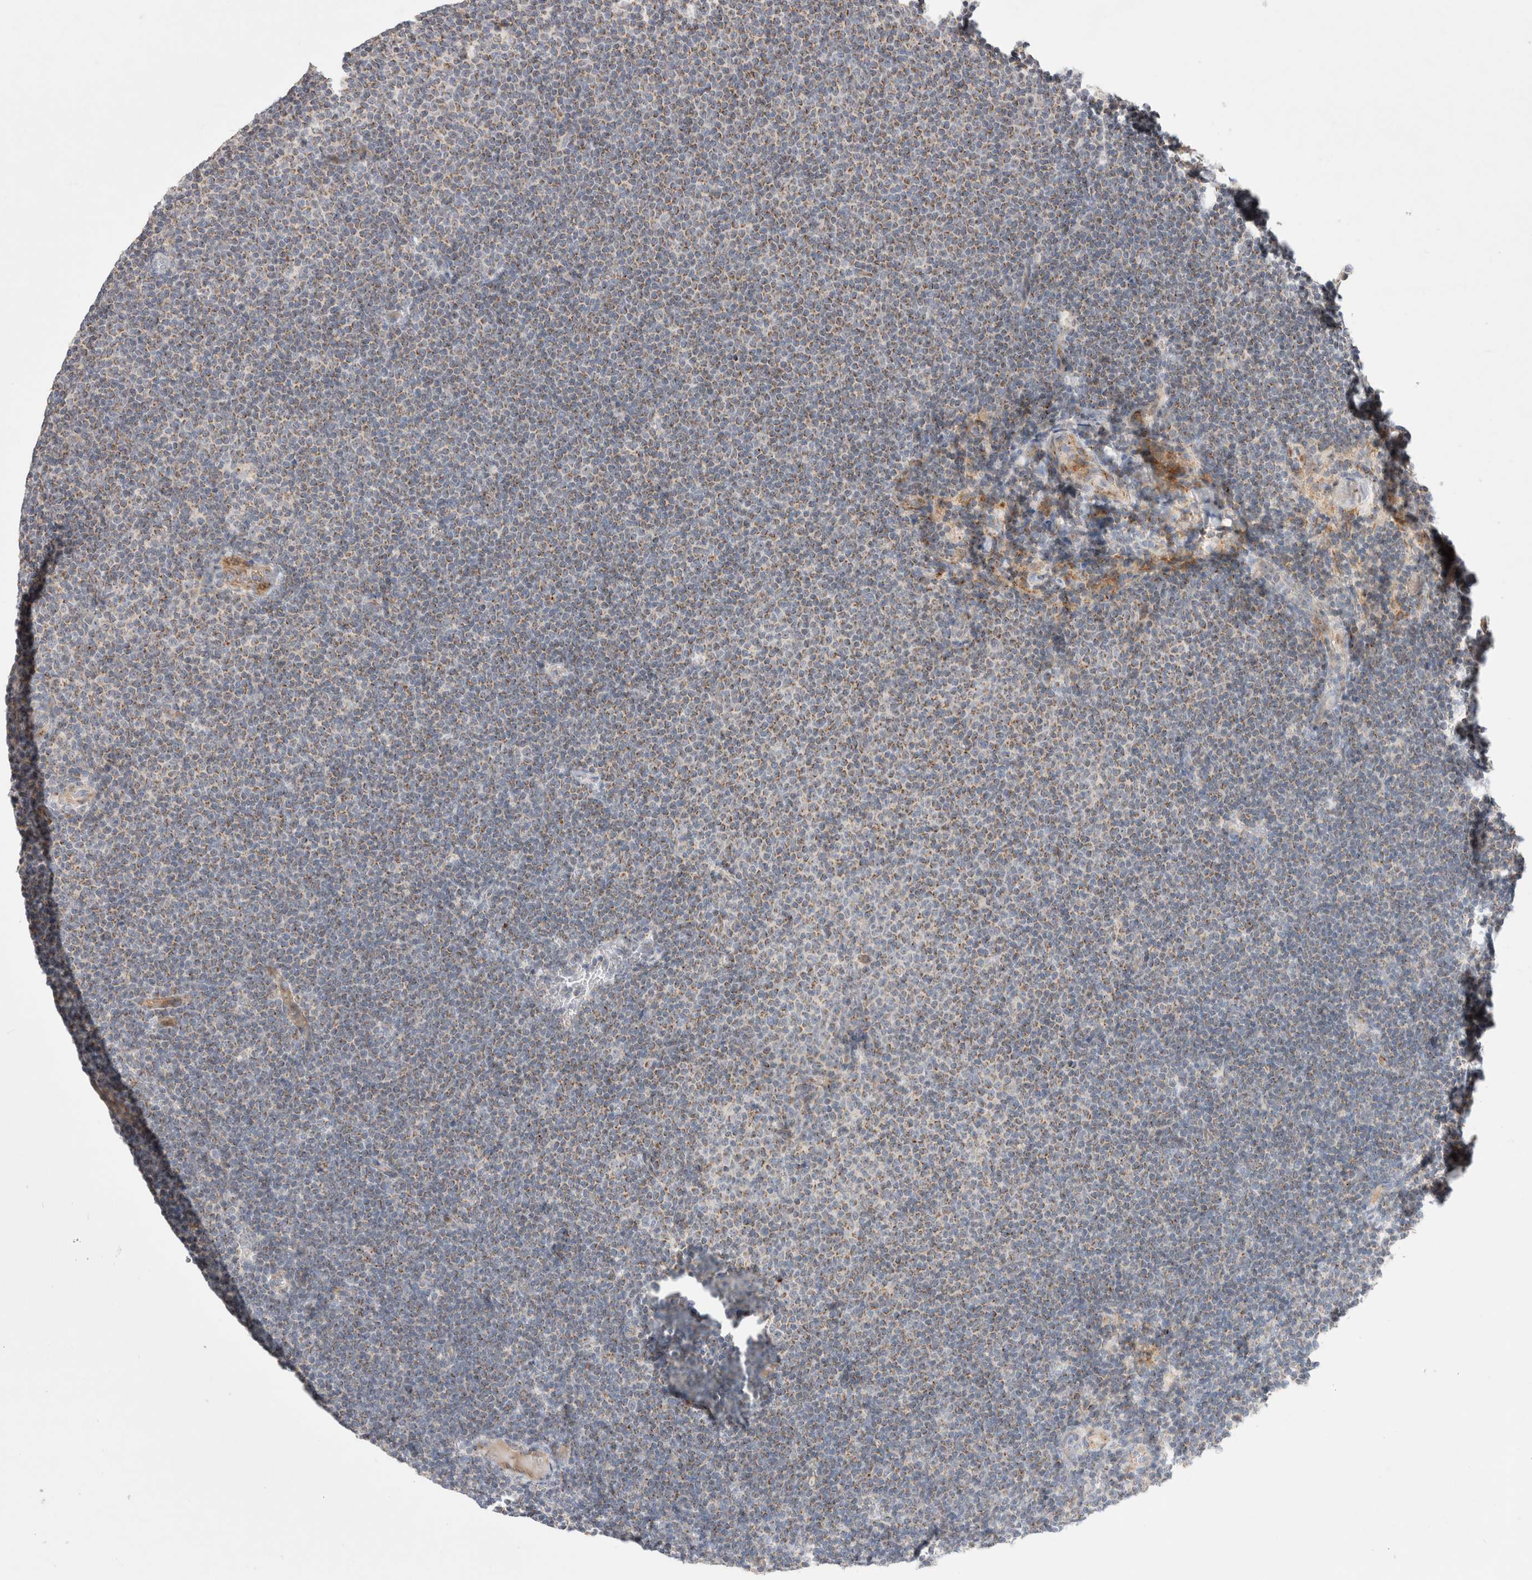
{"staining": {"intensity": "moderate", "quantity": ">75%", "location": "cytoplasmic/membranous"}, "tissue": "lymphoma", "cell_type": "Tumor cells", "image_type": "cancer", "snomed": [{"axis": "morphology", "description": "Malignant lymphoma, non-Hodgkin's type, Low grade"}, {"axis": "topography", "description": "Lymph node"}], "caption": "Brown immunohistochemical staining in malignant lymphoma, non-Hodgkin's type (low-grade) shows moderate cytoplasmic/membranous staining in approximately >75% of tumor cells.", "gene": "CHADL", "patient": {"sex": "female", "age": 53}}